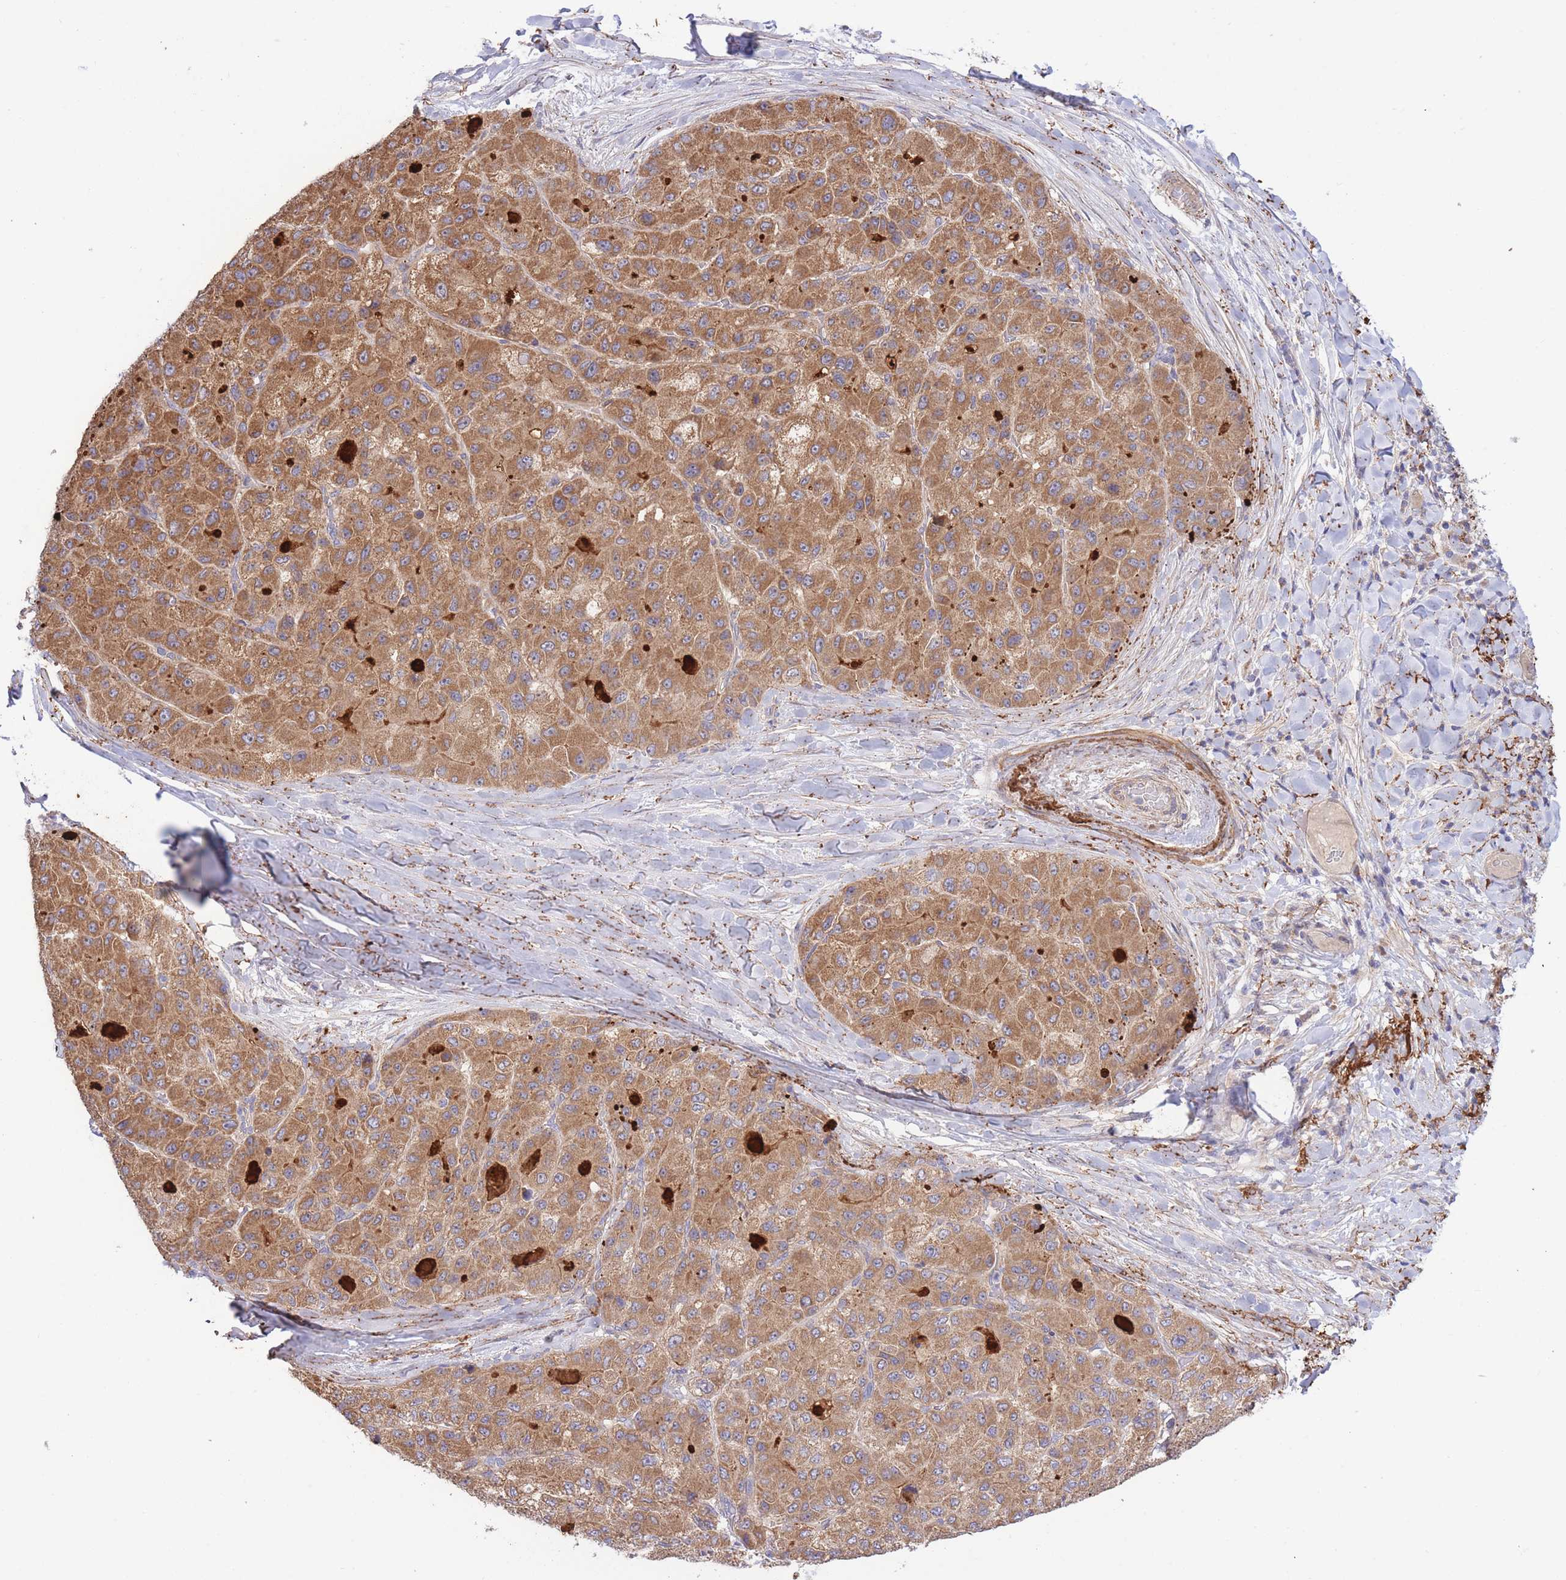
{"staining": {"intensity": "moderate", "quantity": ">75%", "location": "cytoplasmic/membranous"}, "tissue": "liver cancer", "cell_type": "Tumor cells", "image_type": "cancer", "snomed": [{"axis": "morphology", "description": "Carcinoma, Hepatocellular, NOS"}, {"axis": "topography", "description": "Liver"}], "caption": "Protein expression analysis of human liver hepatocellular carcinoma reveals moderate cytoplasmic/membranous staining in about >75% of tumor cells.", "gene": "ATP13A2", "patient": {"sex": "male", "age": 80}}